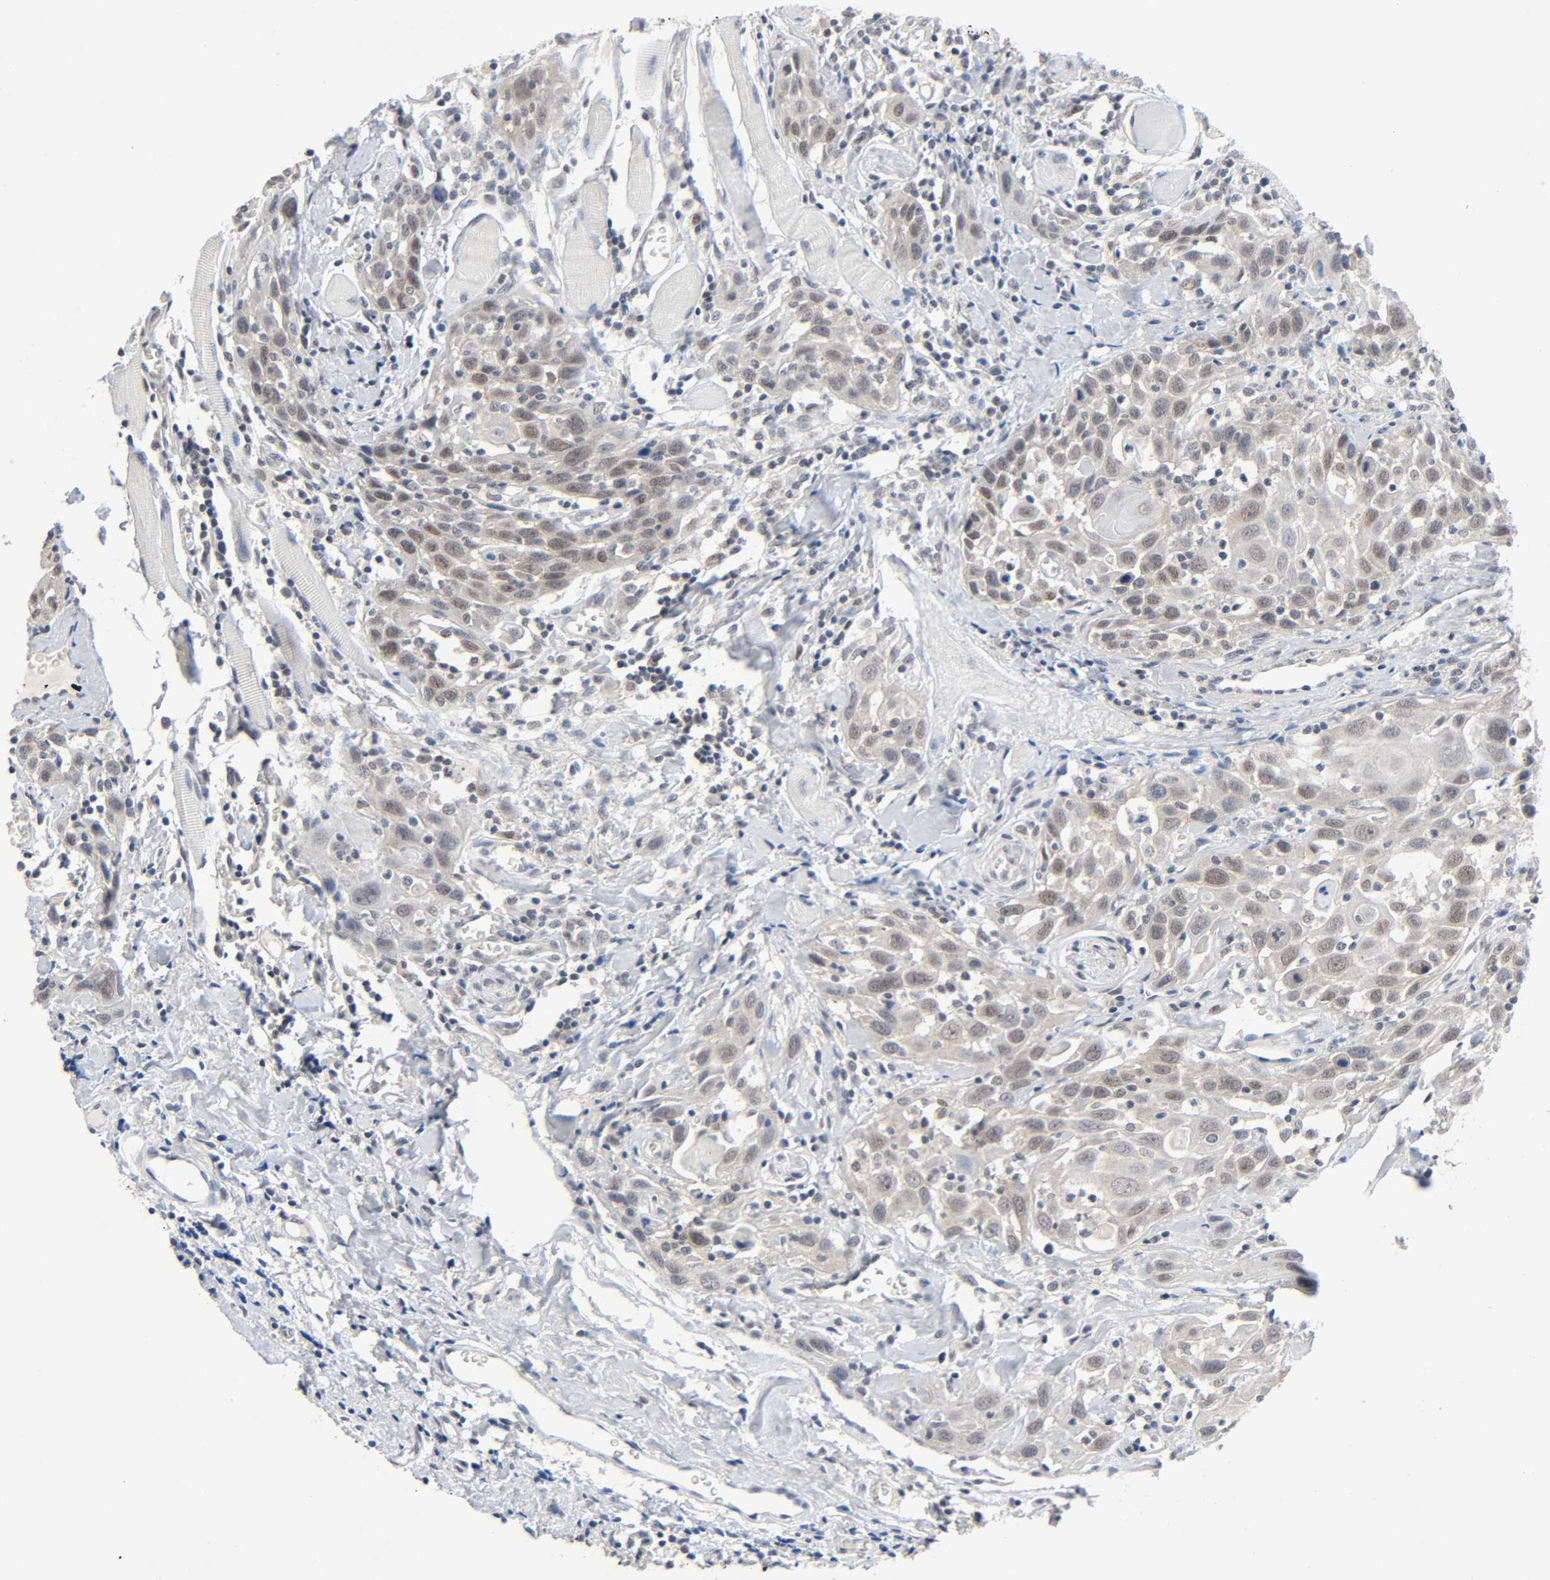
{"staining": {"intensity": "weak", "quantity": "25%-75%", "location": "cytoplasmic/membranous,nuclear"}, "tissue": "head and neck cancer", "cell_type": "Tumor cells", "image_type": "cancer", "snomed": [{"axis": "morphology", "description": "Squamous cell carcinoma, NOS"}, {"axis": "topography", "description": "Oral tissue"}, {"axis": "topography", "description": "Head-Neck"}], "caption": "Immunohistochemistry (IHC) (DAB (3,3'-diaminobenzidine)) staining of head and neck squamous cell carcinoma demonstrates weak cytoplasmic/membranous and nuclear protein positivity in about 25%-75% of tumor cells.", "gene": "MAPKAPK5", "patient": {"sex": "female", "age": 50}}